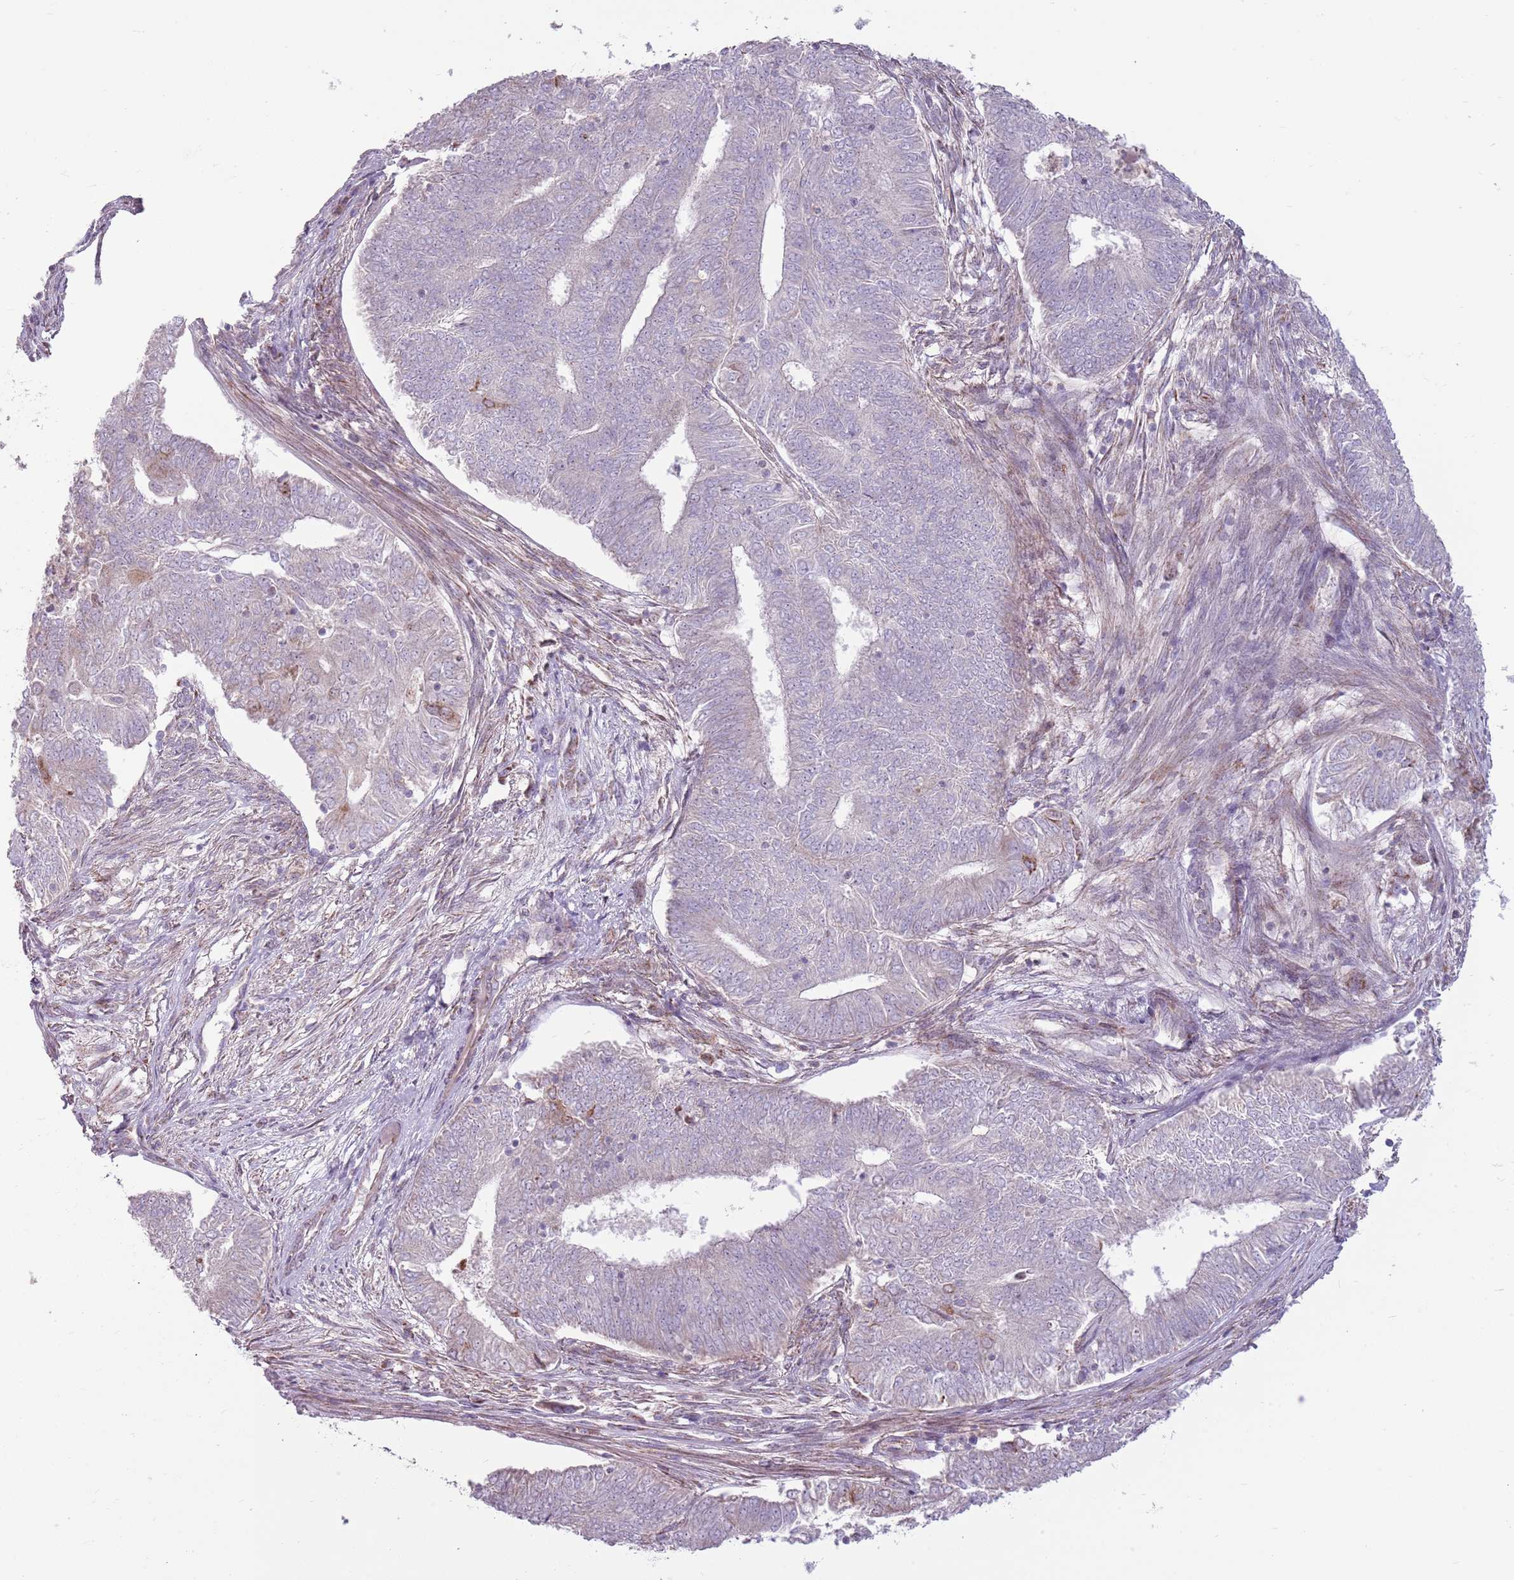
{"staining": {"intensity": "weak", "quantity": "<25%", "location": "cytoplasmic/membranous"}, "tissue": "endometrial cancer", "cell_type": "Tumor cells", "image_type": "cancer", "snomed": [{"axis": "morphology", "description": "Adenocarcinoma, NOS"}, {"axis": "topography", "description": "Endometrium"}], "caption": "Human endometrial cancer stained for a protein using immunohistochemistry (IHC) reveals no positivity in tumor cells.", "gene": "ZNF530", "patient": {"sex": "female", "age": 62}}